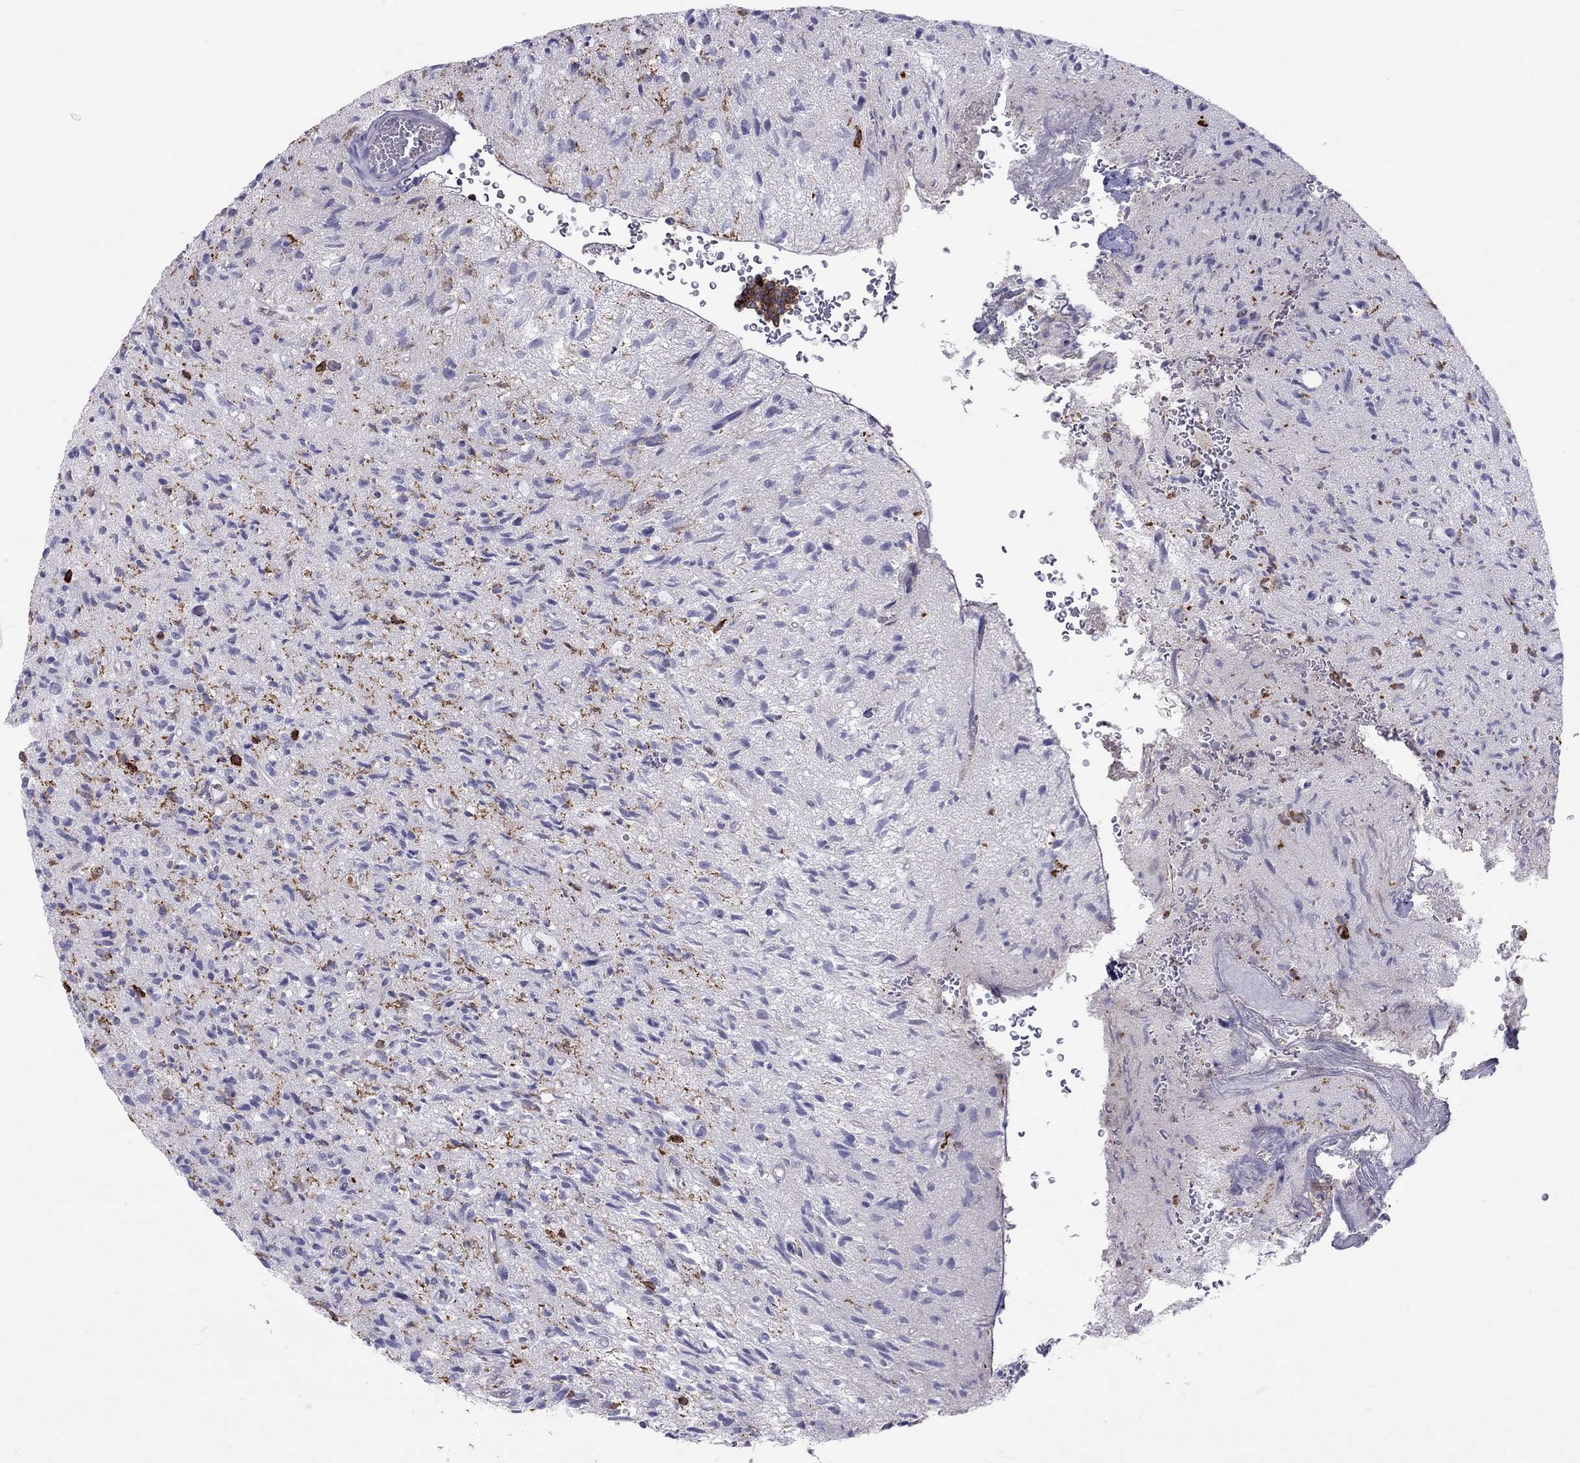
{"staining": {"intensity": "negative", "quantity": "none", "location": "none"}, "tissue": "glioma", "cell_type": "Tumor cells", "image_type": "cancer", "snomed": [{"axis": "morphology", "description": "Glioma, malignant, High grade"}, {"axis": "topography", "description": "Brain"}], "caption": "Tumor cells show no significant protein staining in glioma.", "gene": "MND1", "patient": {"sex": "male", "age": 64}}